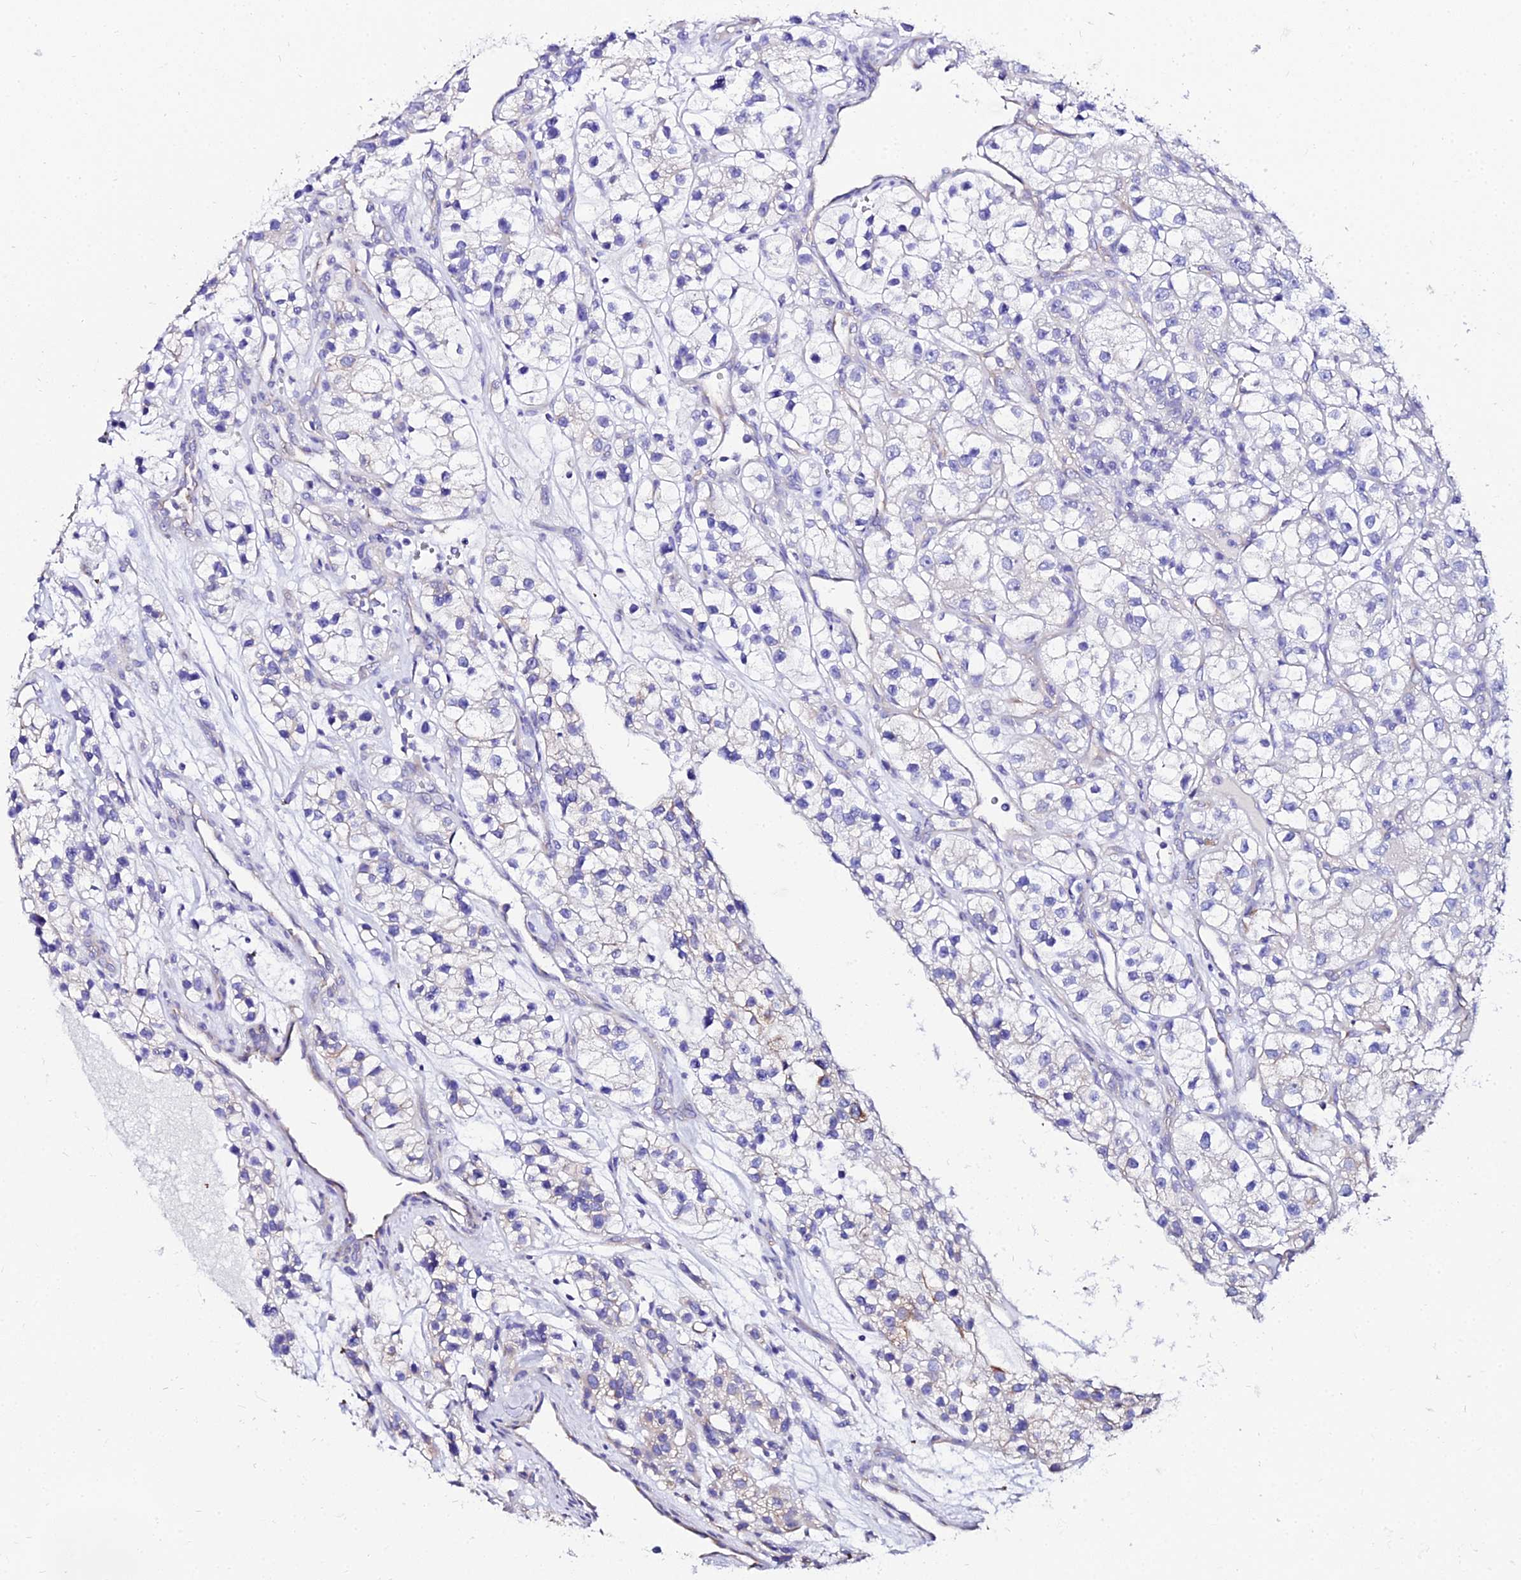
{"staining": {"intensity": "negative", "quantity": "none", "location": "none"}, "tissue": "renal cancer", "cell_type": "Tumor cells", "image_type": "cancer", "snomed": [{"axis": "morphology", "description": "Adenocarcinoma, NOS"}, {"axis": "topography", "description": "Kidney"}], "caption": "Photomicrograph shows no significant protein expression in tumor cells of adenocarcinoma (renal). Brightfield microscopy of immunohistochemistry stained with DAB (brown) and hematoxylin (blue), captured at high magnification.", "gene": "TUBA3D", "patient": {"sex": "female", "age": 57}}